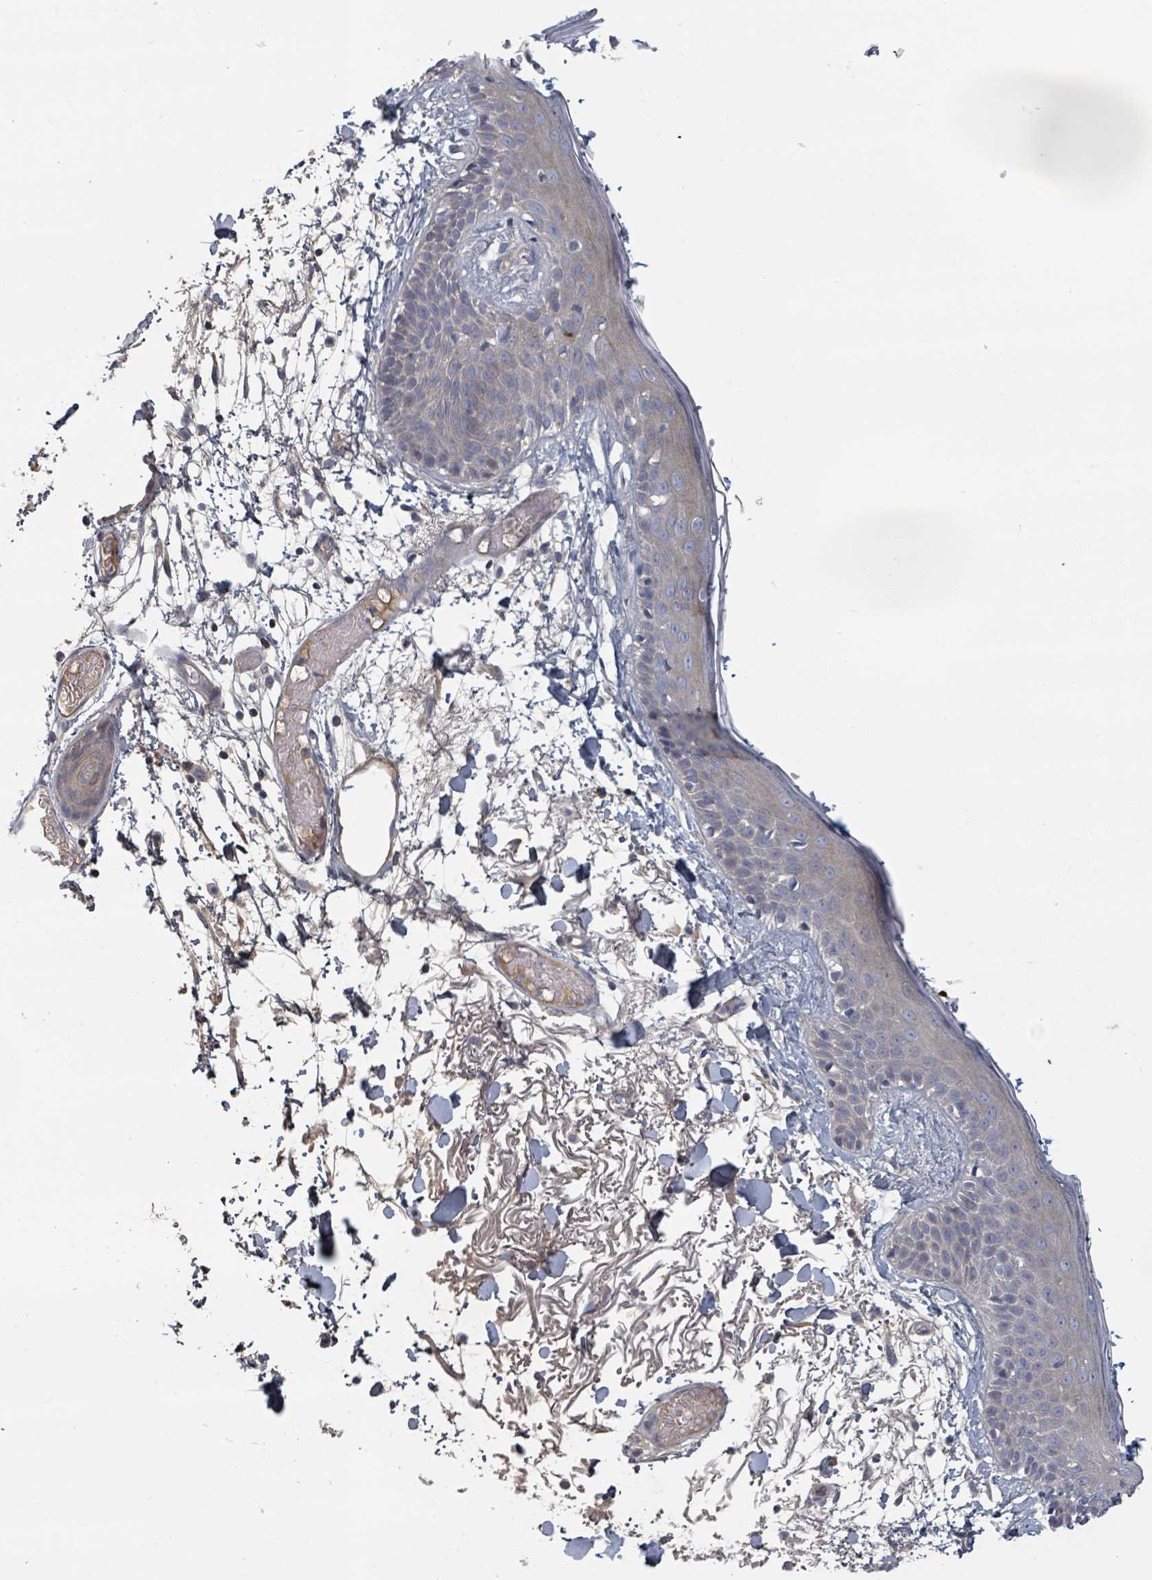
{"staining": {"intensity": "negative", "quantity": "none", "location": "none"}, "tissue": "skin", "cell_type": "Fibroblasts", "image_type": "normal", "snomed": [{"axis": "morphology", "description": "Normal tissue, NOS"}, {"axis": "topography", "description": "Skin"}], "caption": "This is a micrograph of immunohistochemistry (IHC) staining of unremarkable skin, which shows no staining in fibroblasts.", "gene": "GABBR1", "patient": {"sex": "male", "age": 79}}